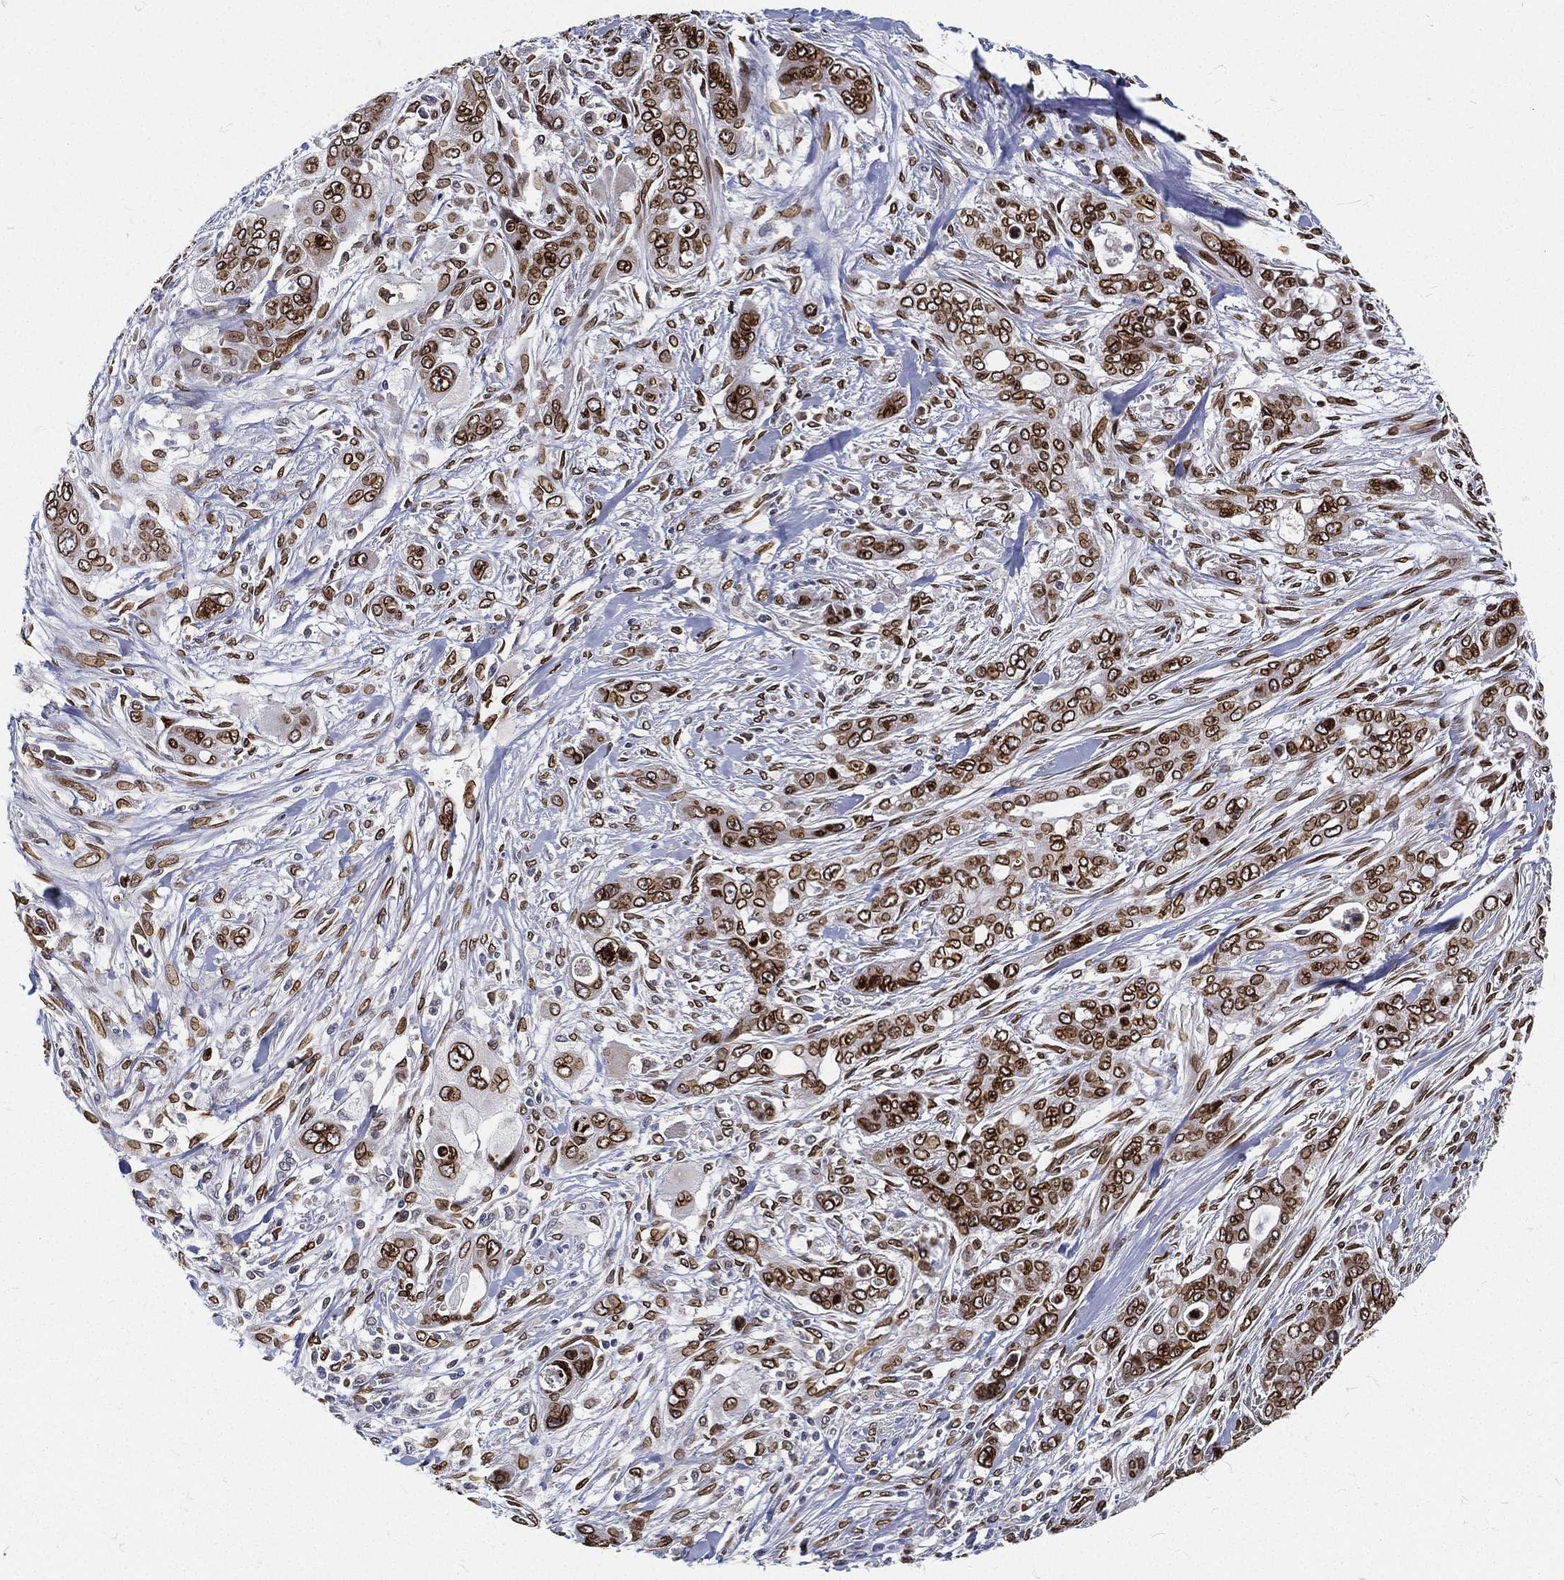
{"staining": {"intensity": "strong", "quantity": ">75%", "location": "cytoplasmic/membranous,nuclear"}, "tissue": "pancreatic cancer", "cell_type": "Tumor cells", "image_type": "cancer", "snomed": [{"axis": "morphology", "description": "Adenocarcinoma, NOS"}, {"axis": "topography", "description": "Pancreas"}], "caption": "Strong cytoplasmic/membranous and nuclear staining for a protein is identified in about >75% of tumor cells of pancreatic adenocarcinoma using immunohistochemistry.", "gene": "PALB2", "patient": {"sex": "male", "age": 47}}